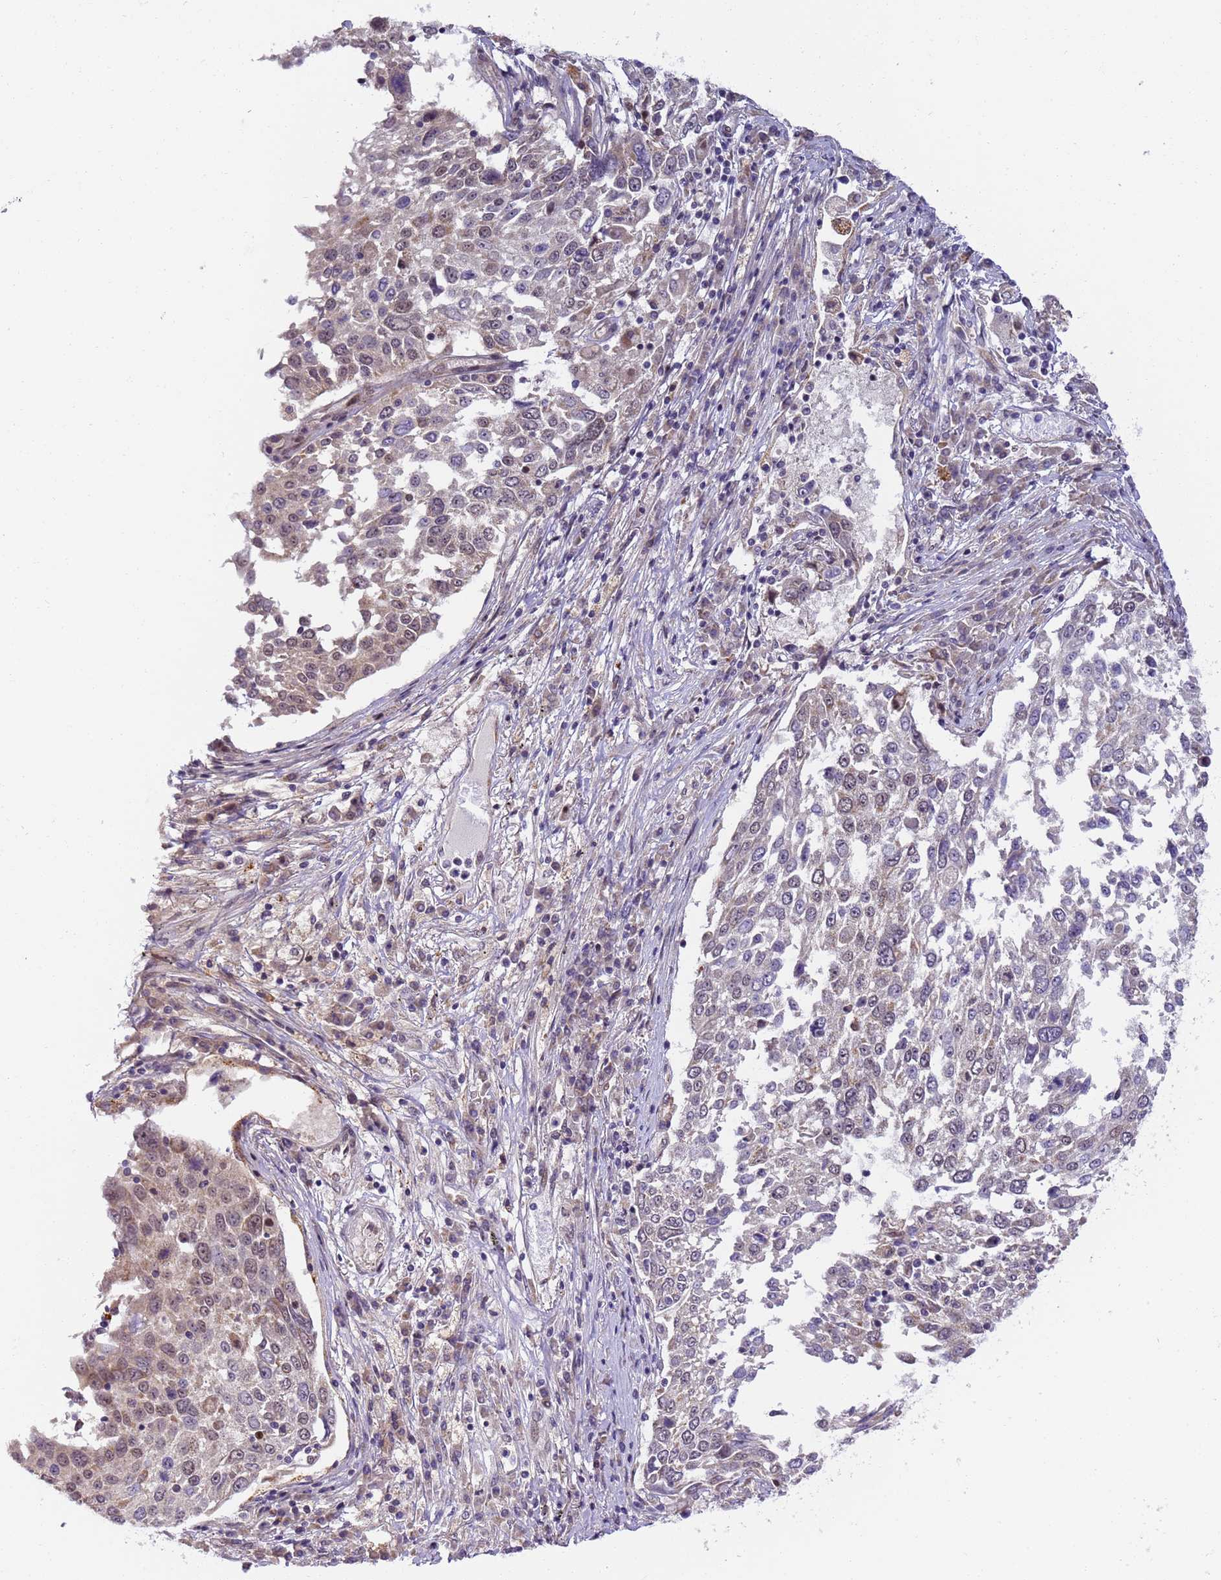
{"staining": {"intensity": "weak", "quantity": "<25%", "location": "nuclear"}, "tissue": "lung cancer", "cell_type": "Tumor cells", "image_type": "cancer", "snomed": [{"axis": "morphology", "description": "Squamous cell carcinoma, NOS"}, {"axis": "topography", "description": "Lung"}], "caption": "Tumor cells show no significant expression in lung cancer (squamous cell carcinoma). (Stains: DAB (3,3'-diaminobenzidine) immunohistochemistry (IHC) with hematoxylin counter stain, Microscopy: brightfield microscopy at high magnification).", "gene": "RAPGEF3", "patient": {"sex": "male", "age": 65}}